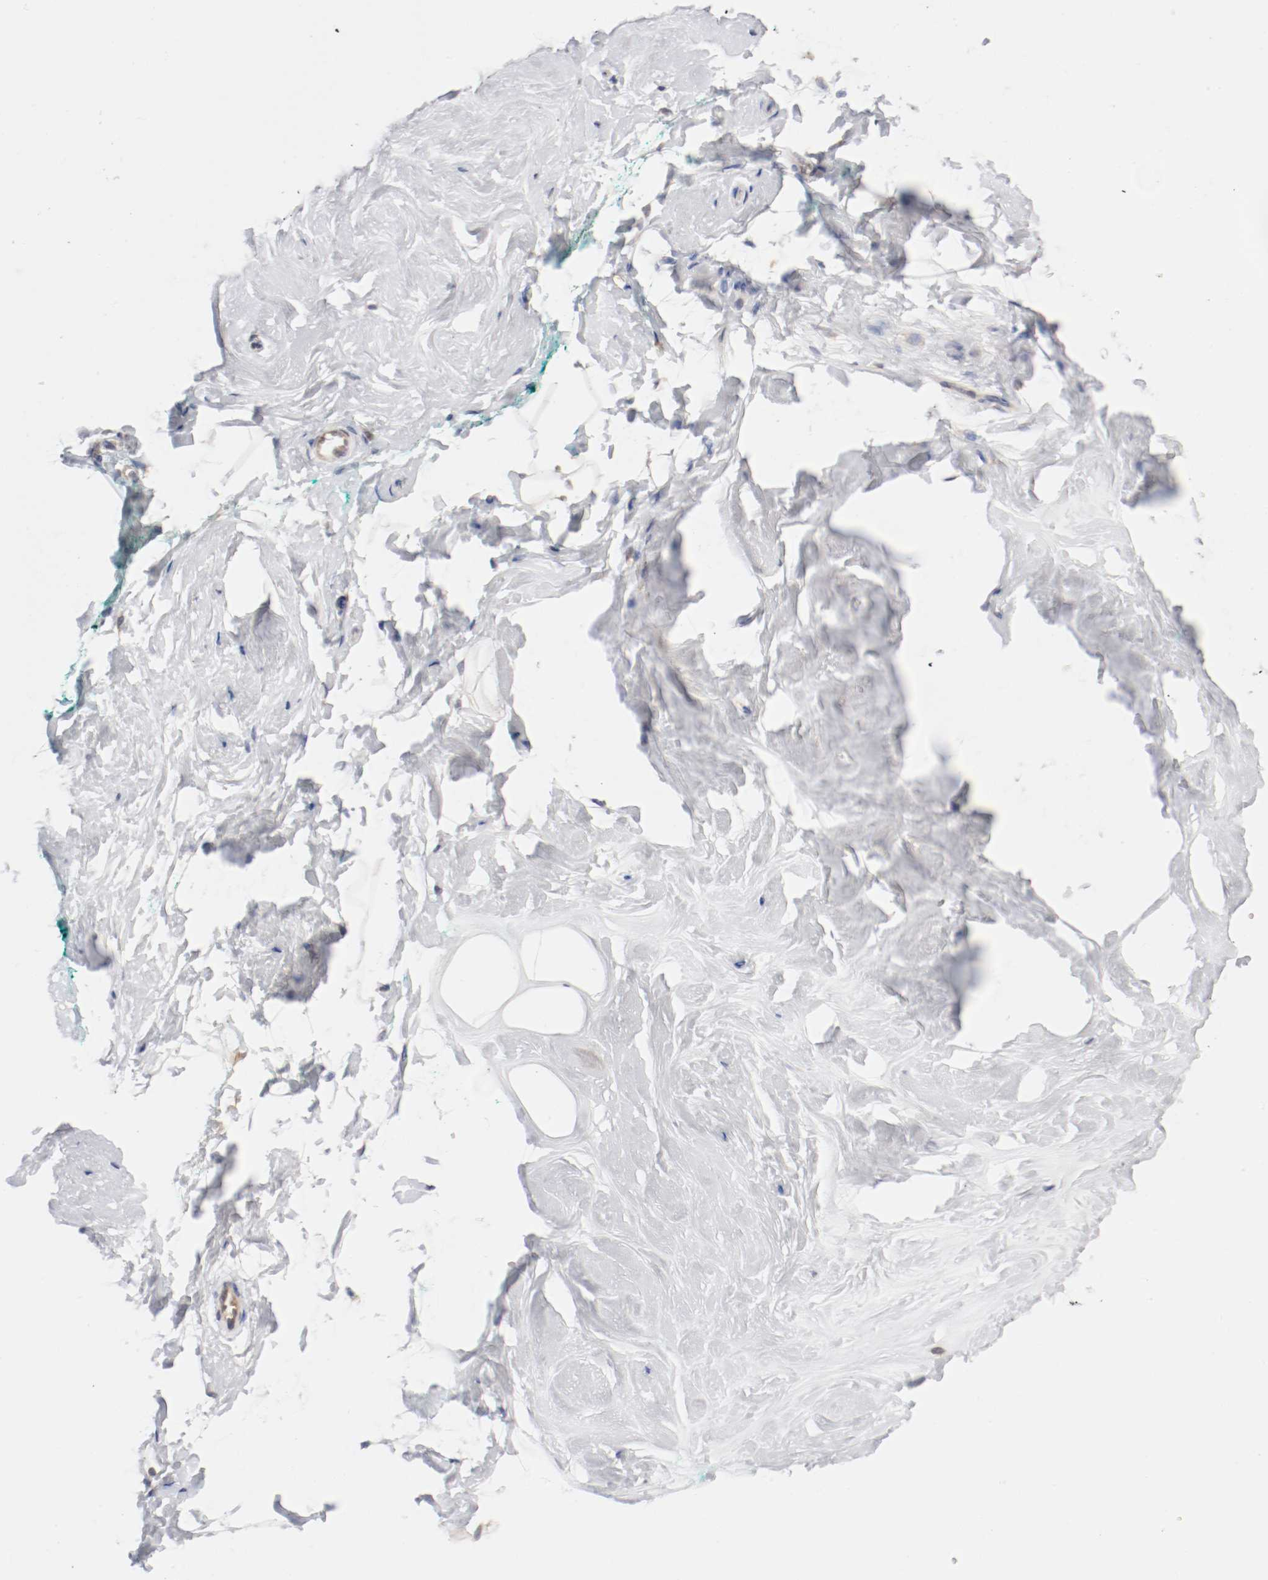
{"staining": {"intensity": "negative", "quantity": "none", "location": "none"}, "tissue": "breast", "cell_type": "Adipocytes", "image_type": "normal", "snomed": [{"axis": "morphology", "description": "Normal tissue, NOS"}, {"axis": "topography", "description": "Breast"}], "caption": "Adipocytes are negative for protein expression in unremarkable human breast. (DAB immunohistochemistry (IHC) visualized using brightfield microscopy, high magnification).", "gene": "FKBP3", "patient": {"sex": "female", "age": 52}}